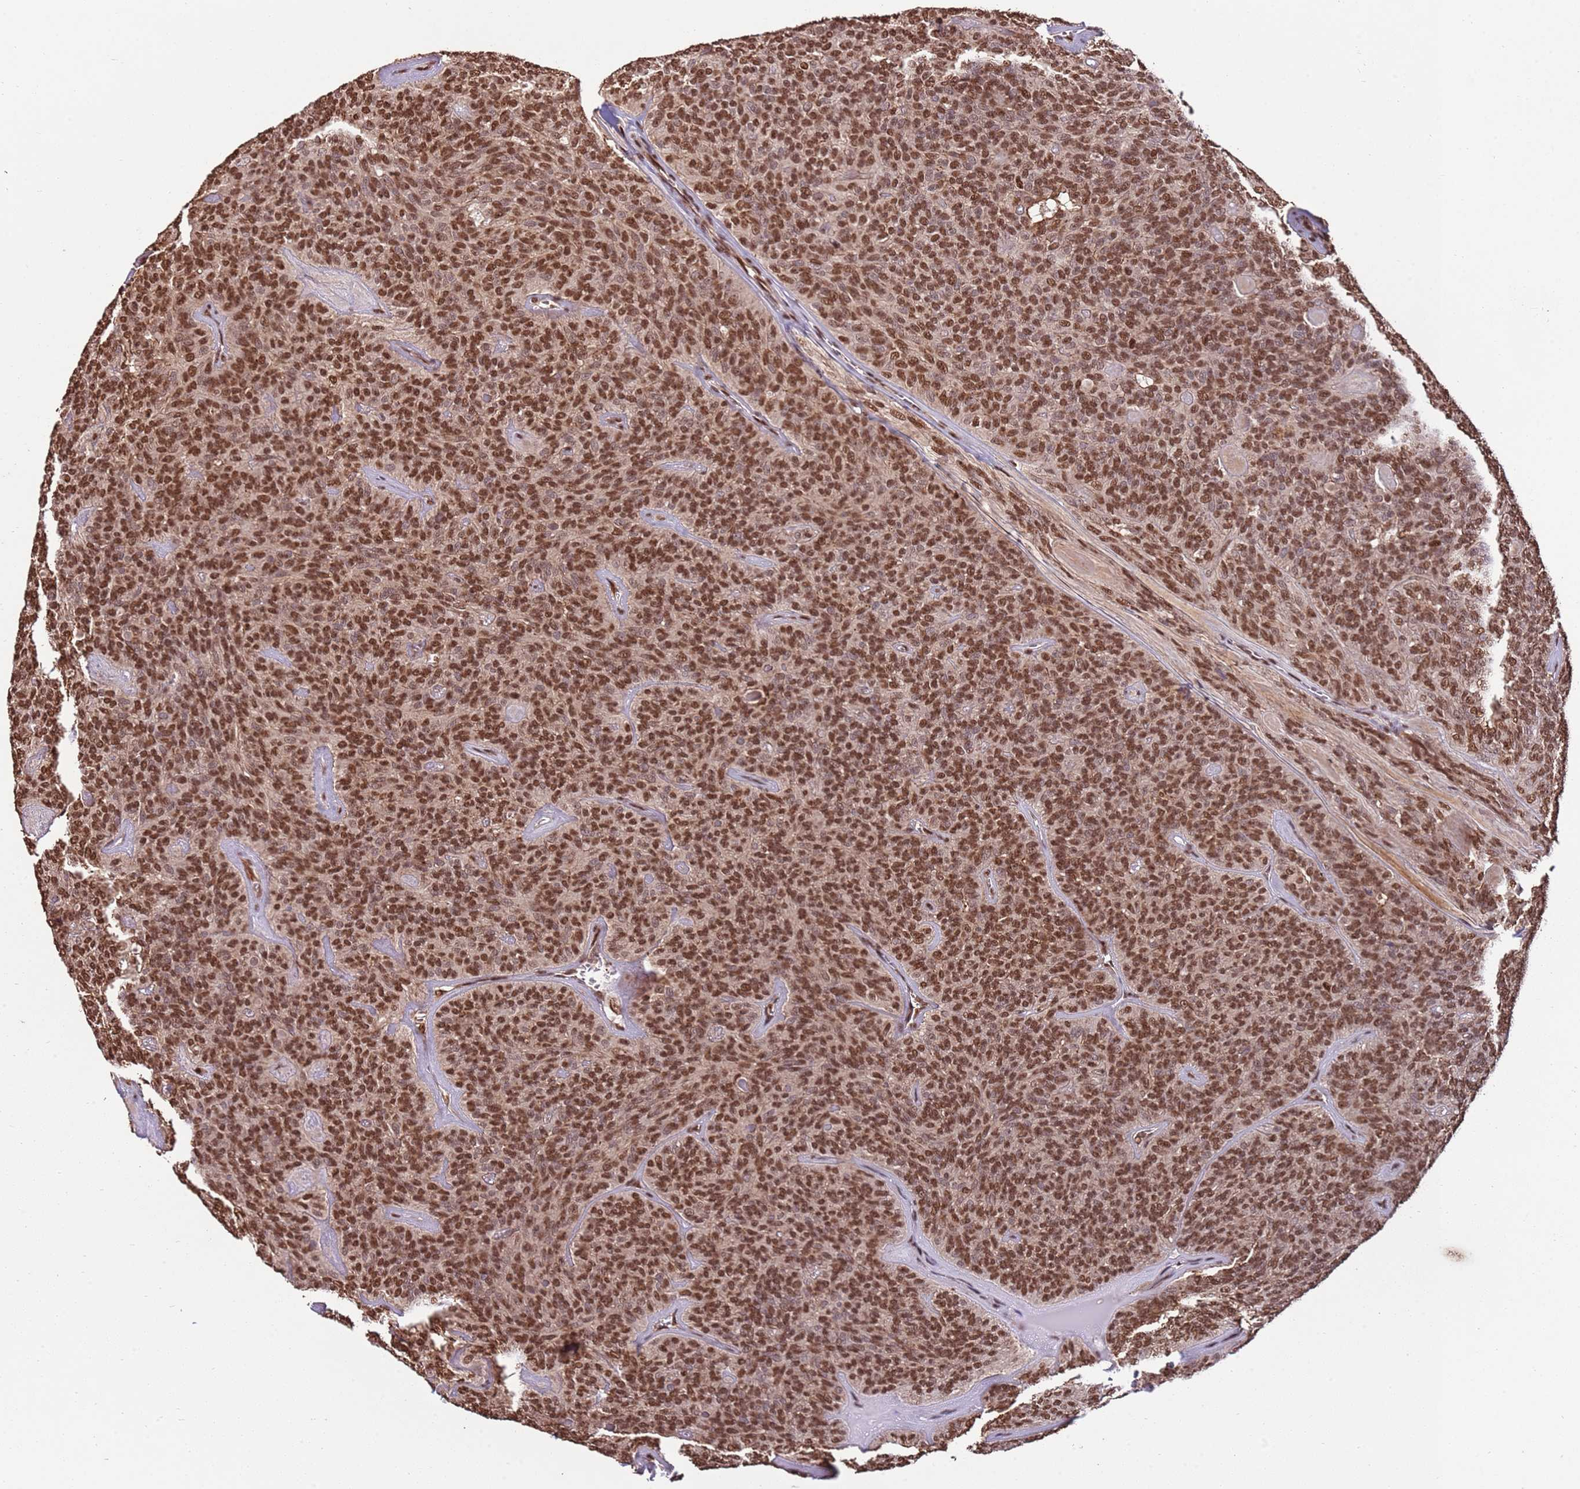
{"staining": {"intensity": "moderate", "quantity": ">75%", "location": "nuclear"}, "tissue": "head and neck cancer", "cell_type": "Tumor cells", "image_type": "cancer", "snomed": [{"axis": "morphology", "description": "Adenocarcinoma, NOS"}, {"axis": "topography", "description": "Head-Neck"}], "caption": "This histopathology image shows adenocarcinoma (head and neck) stained with IHC to label a protein in brown. The nuclear of tumor cells show moderate positivity for the protein. Nuclei are counter-stained blue.", "gene": "ZBTB12", "patient": {"sex": "male", "age": 66}}